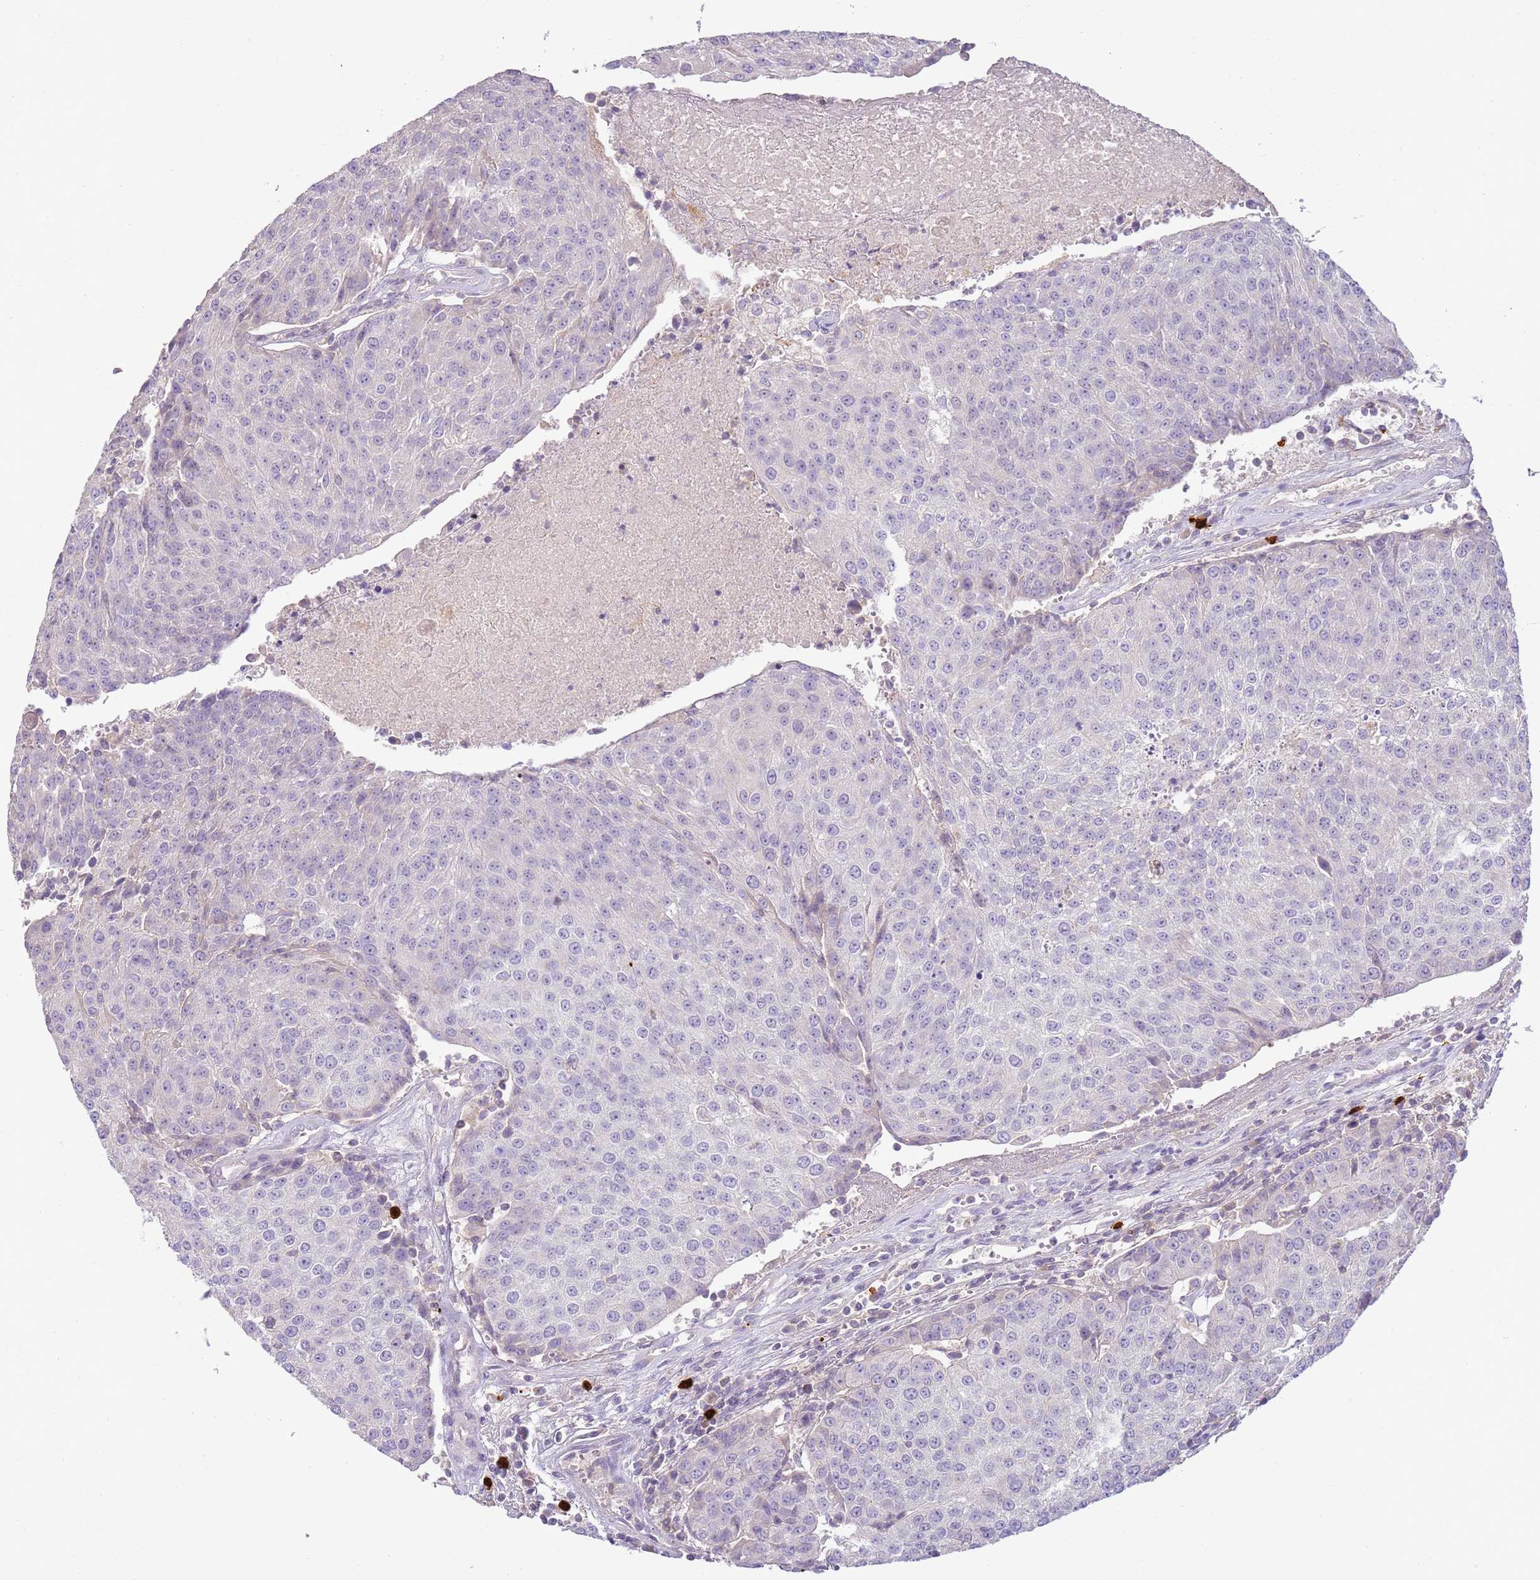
{"staining": {"intensity": "negative", "quantity": "none", "location": "none"}, "tissue": "urothelial cancer", "cell_type": "Tumor cells", "image_type": "cancer", "snomed": [{"axis": "morphology", "description": "Urothelial carcinoma, High grade"}, {"axis": "topography", "description": "Urinary bladder"}], "caption": "This is an immunohistochemistry (IHC) histopathology image of urothelial cancer. There is no staining in tumor cells.", "gene": "IL2RG", "patient": {"sex": "female", "age": 85}}